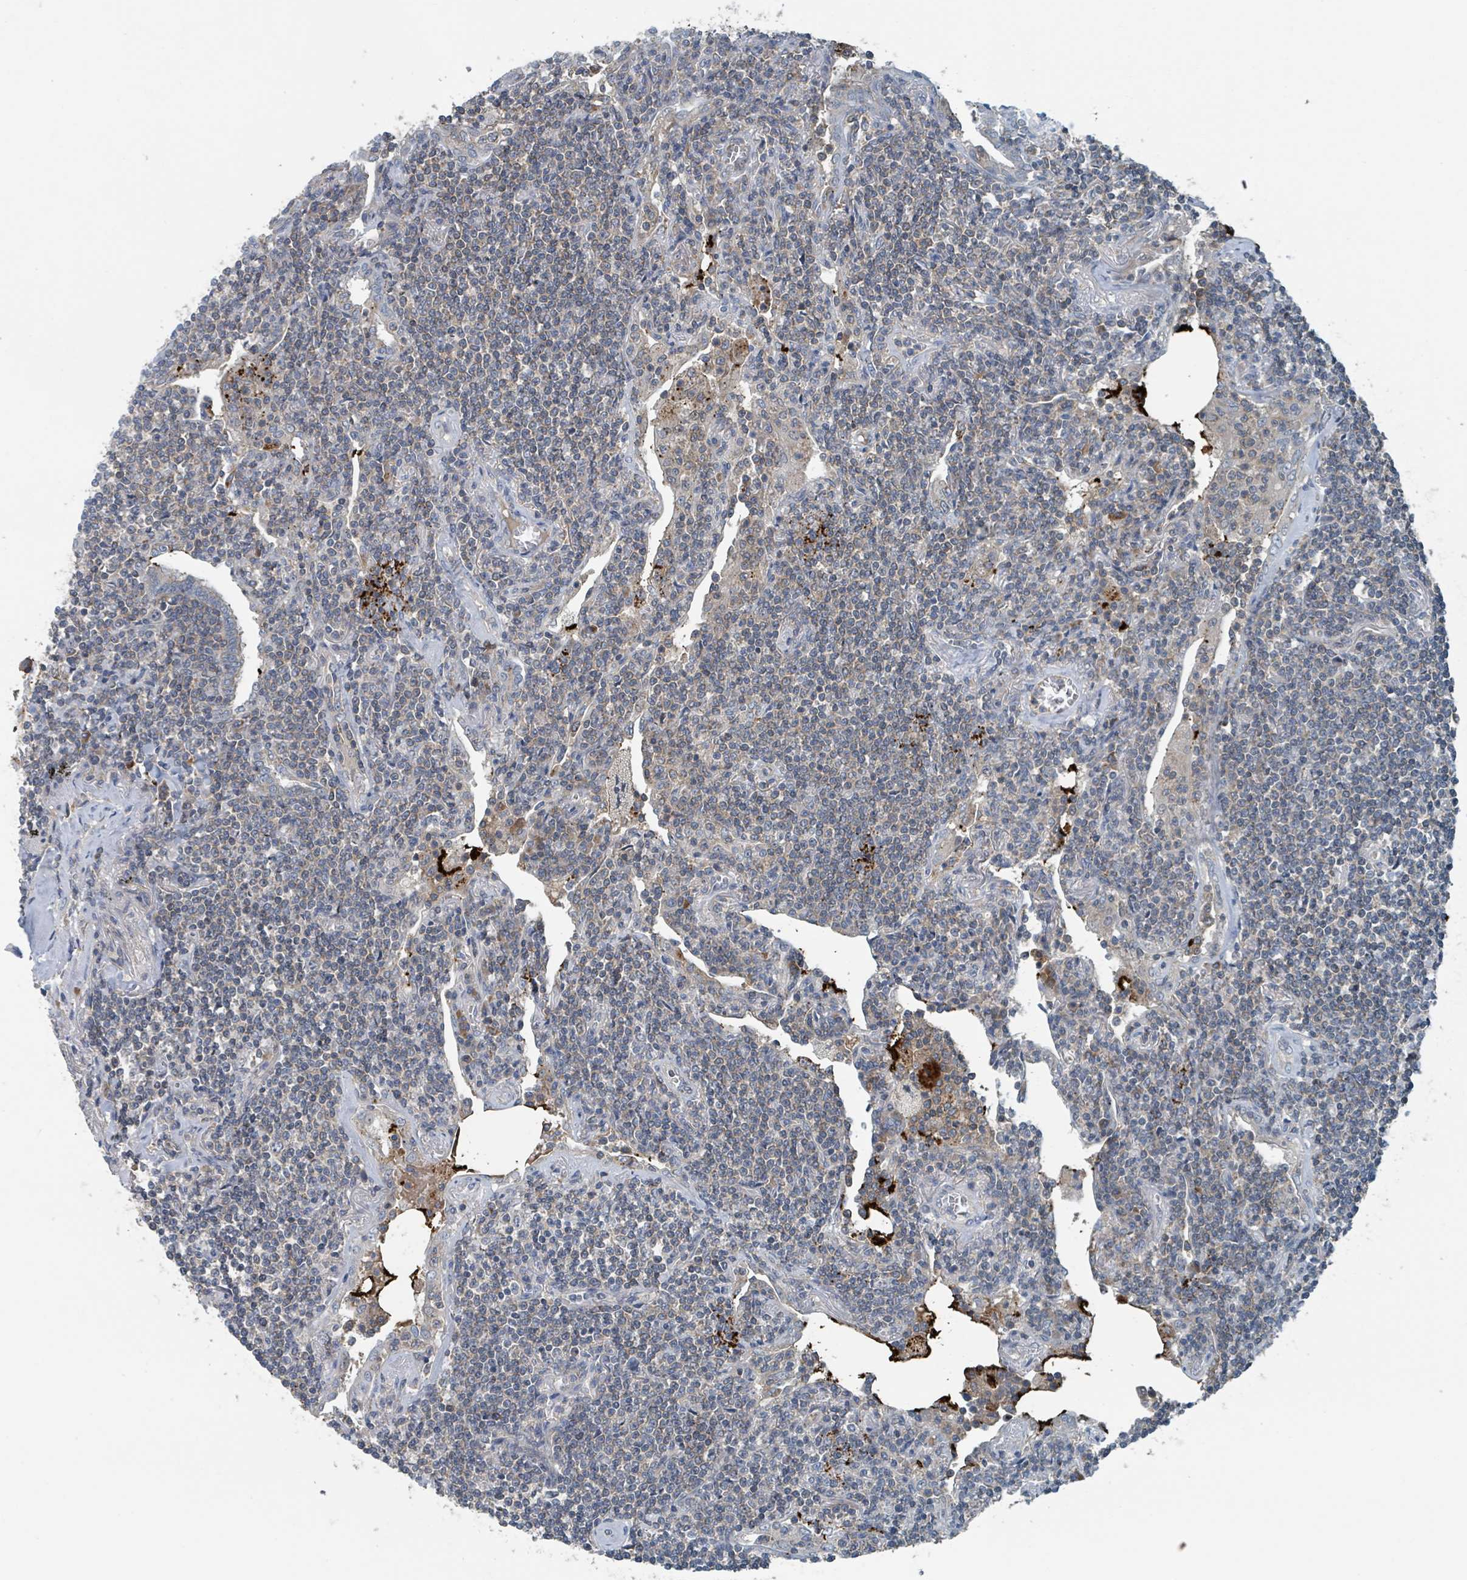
{"staining": {"intensity": "negative", "quantity": "none", "location": "none"}, "tissue": "lymphoma", "cell_type": "Tumor cells", "image_type": "cancer", "snomed": [{"axis": "morphology", "description": "Malignant lymphoma, non-Hodgkin's type, Low grade"}, {"axis": "topography", "description": "Lung"}], "caption": "This is an immunohistochemistry histopathology image of human malignant lymphoma, non-Hodgkin's type (low-grade). There is no staining in tumor cells.", "gene": "ACBD4", "patient": {"sex": "female", "age": 71}}